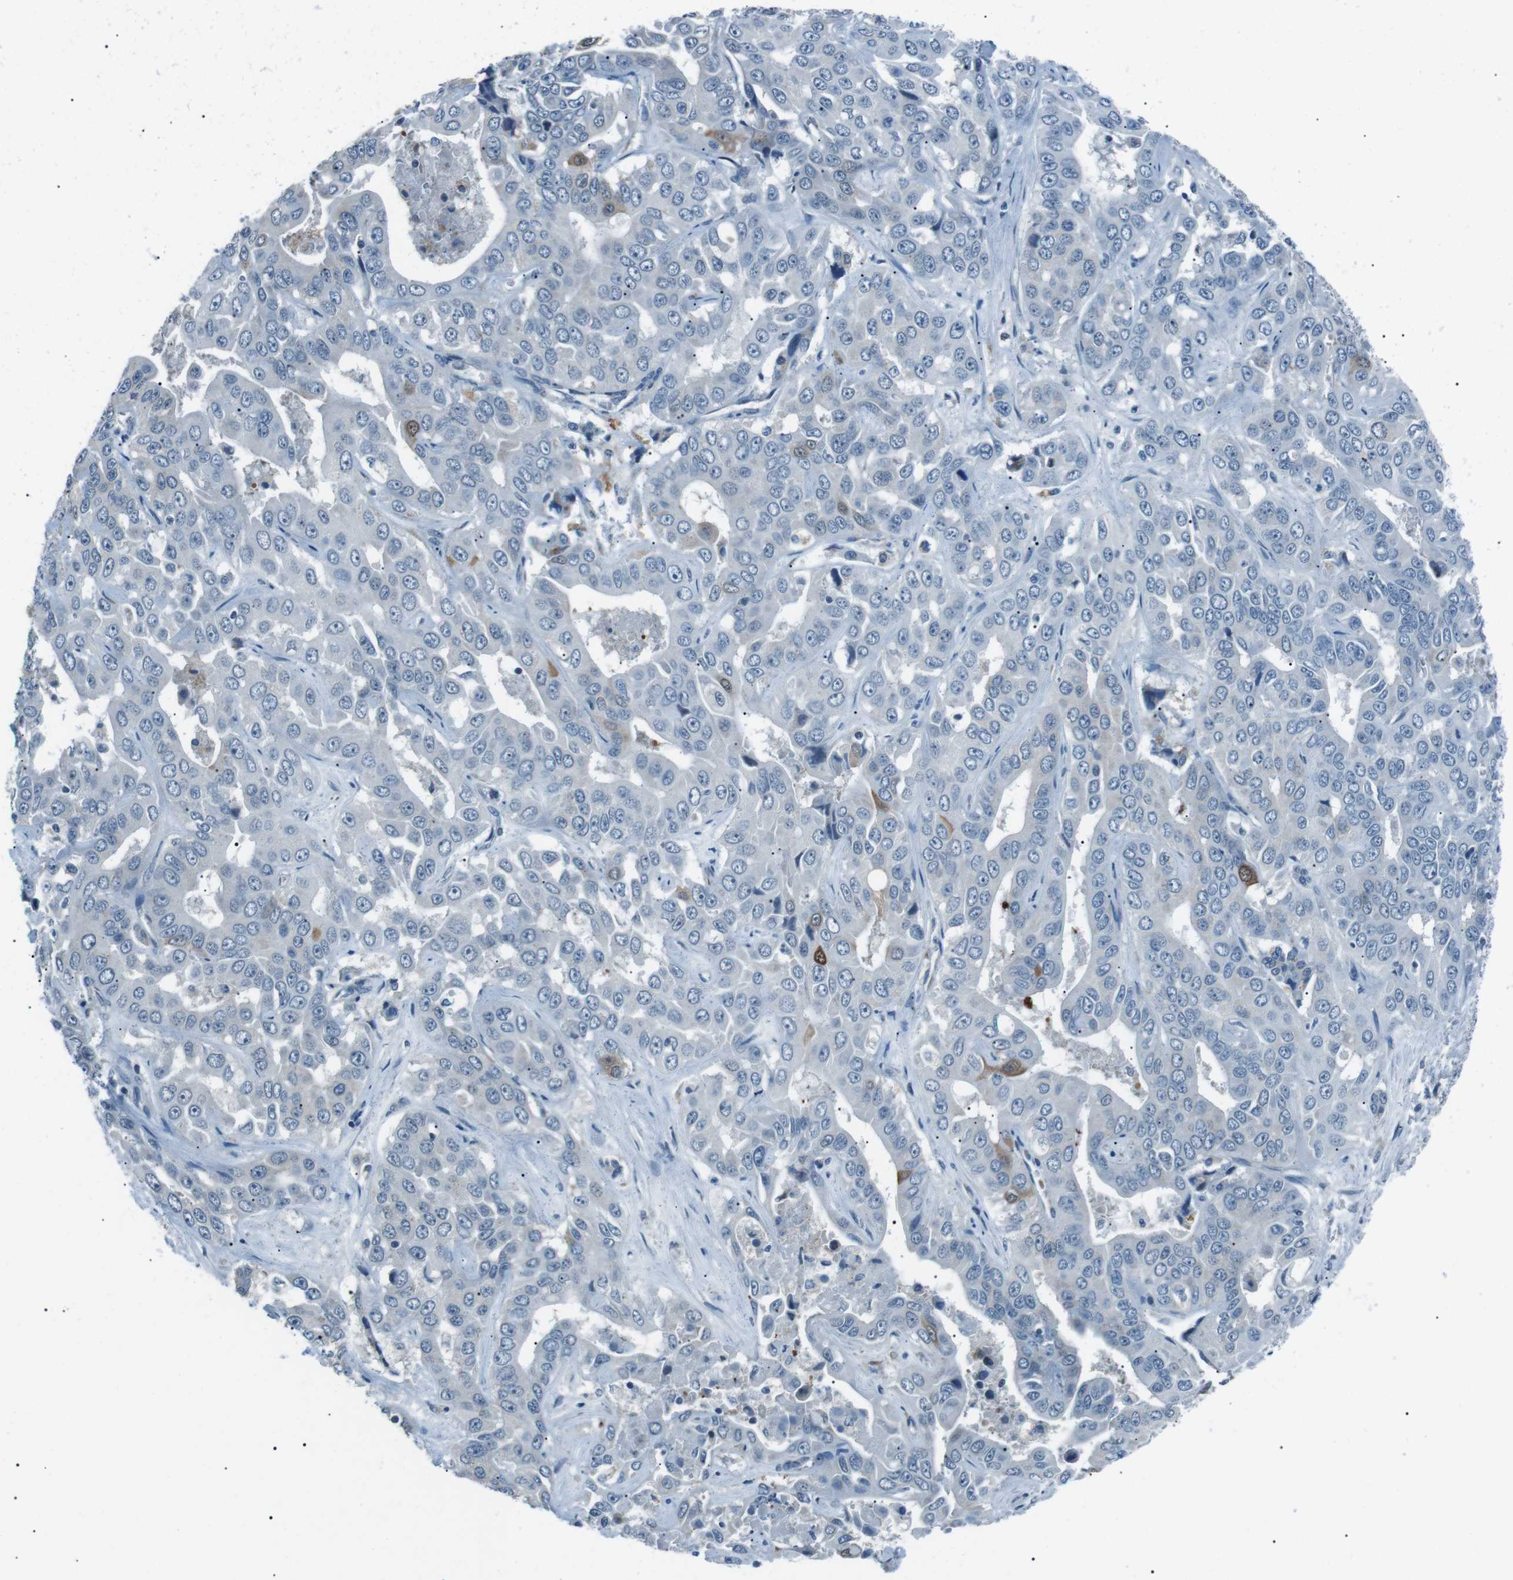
{"staining": {"intensity": "moderate", "quantity": "<25%", "location": "cytoplasmic/membranous,nuclear"}, "tissue": "liver cancer", "cell_type": "Tumor cells", "image_type": "cancer", "snomed": [{"axis": "morphology", "description": "Cholangiocarcinoma"}, {"axis": "topography", "description": "Liver"}], "caption": "Immunohistochemical staining of liver cancer (cholangiocarcinoma) exhibits low levels of moderate cytoplasmic/membranous and nuclear staining in approximately <25% of tumor cells.", "gene": "SERPINB2", "patient": {"sex": "female", "age": 52}}